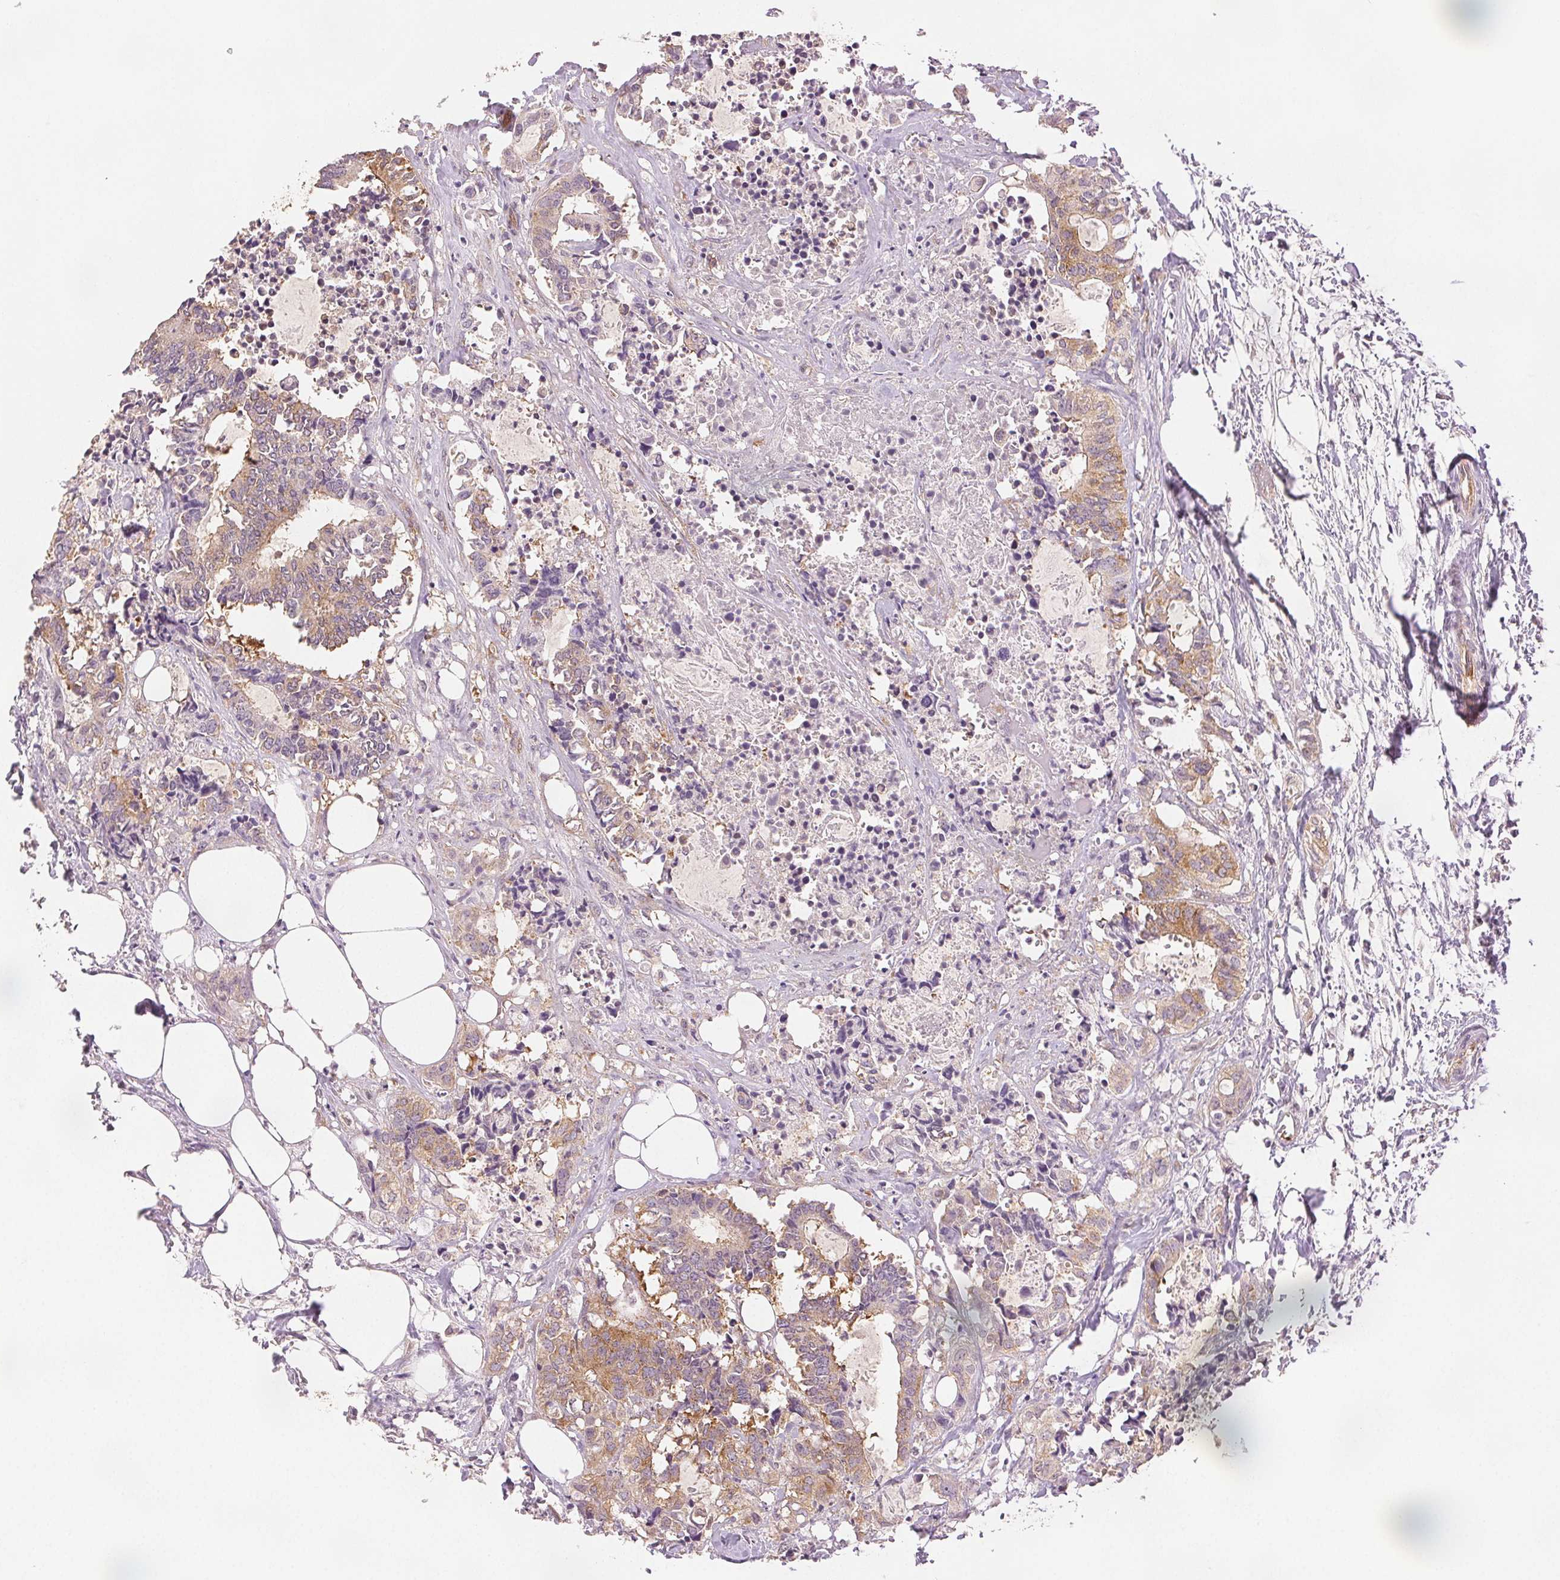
{"staining": {"intensity": "moderate", "quantity": "25%-75%", "location": "cytoplasmic/membranous"}, "tissue": "colorectal cancer", "cell_type": "Tumor cells", "image_type": "cancer", "snomed": [{"axis": "morphology", "description": "Adenocarcinoma, NOS"}, {"axis": "topography", "description": "Colon"}, {"axis": "topography", "description": "Rectum"}], "caption": "Immunohistochemistry staining of colorectal cancer (adenocarcinoma), which reveals medium levels of moderate cytoplasmic/membranous expression in about 25%-75% of tumor cells indicating moderate cytoplasmic/membranous protein expression. The staining was performed using DAB (3,3'-diaminobenzidine) (brown) for protein detection and nuclei were counterstained in hematoxylin (blue).", "gene": "DIAPH2", "patient": {"sex": "male", "age": 57}}